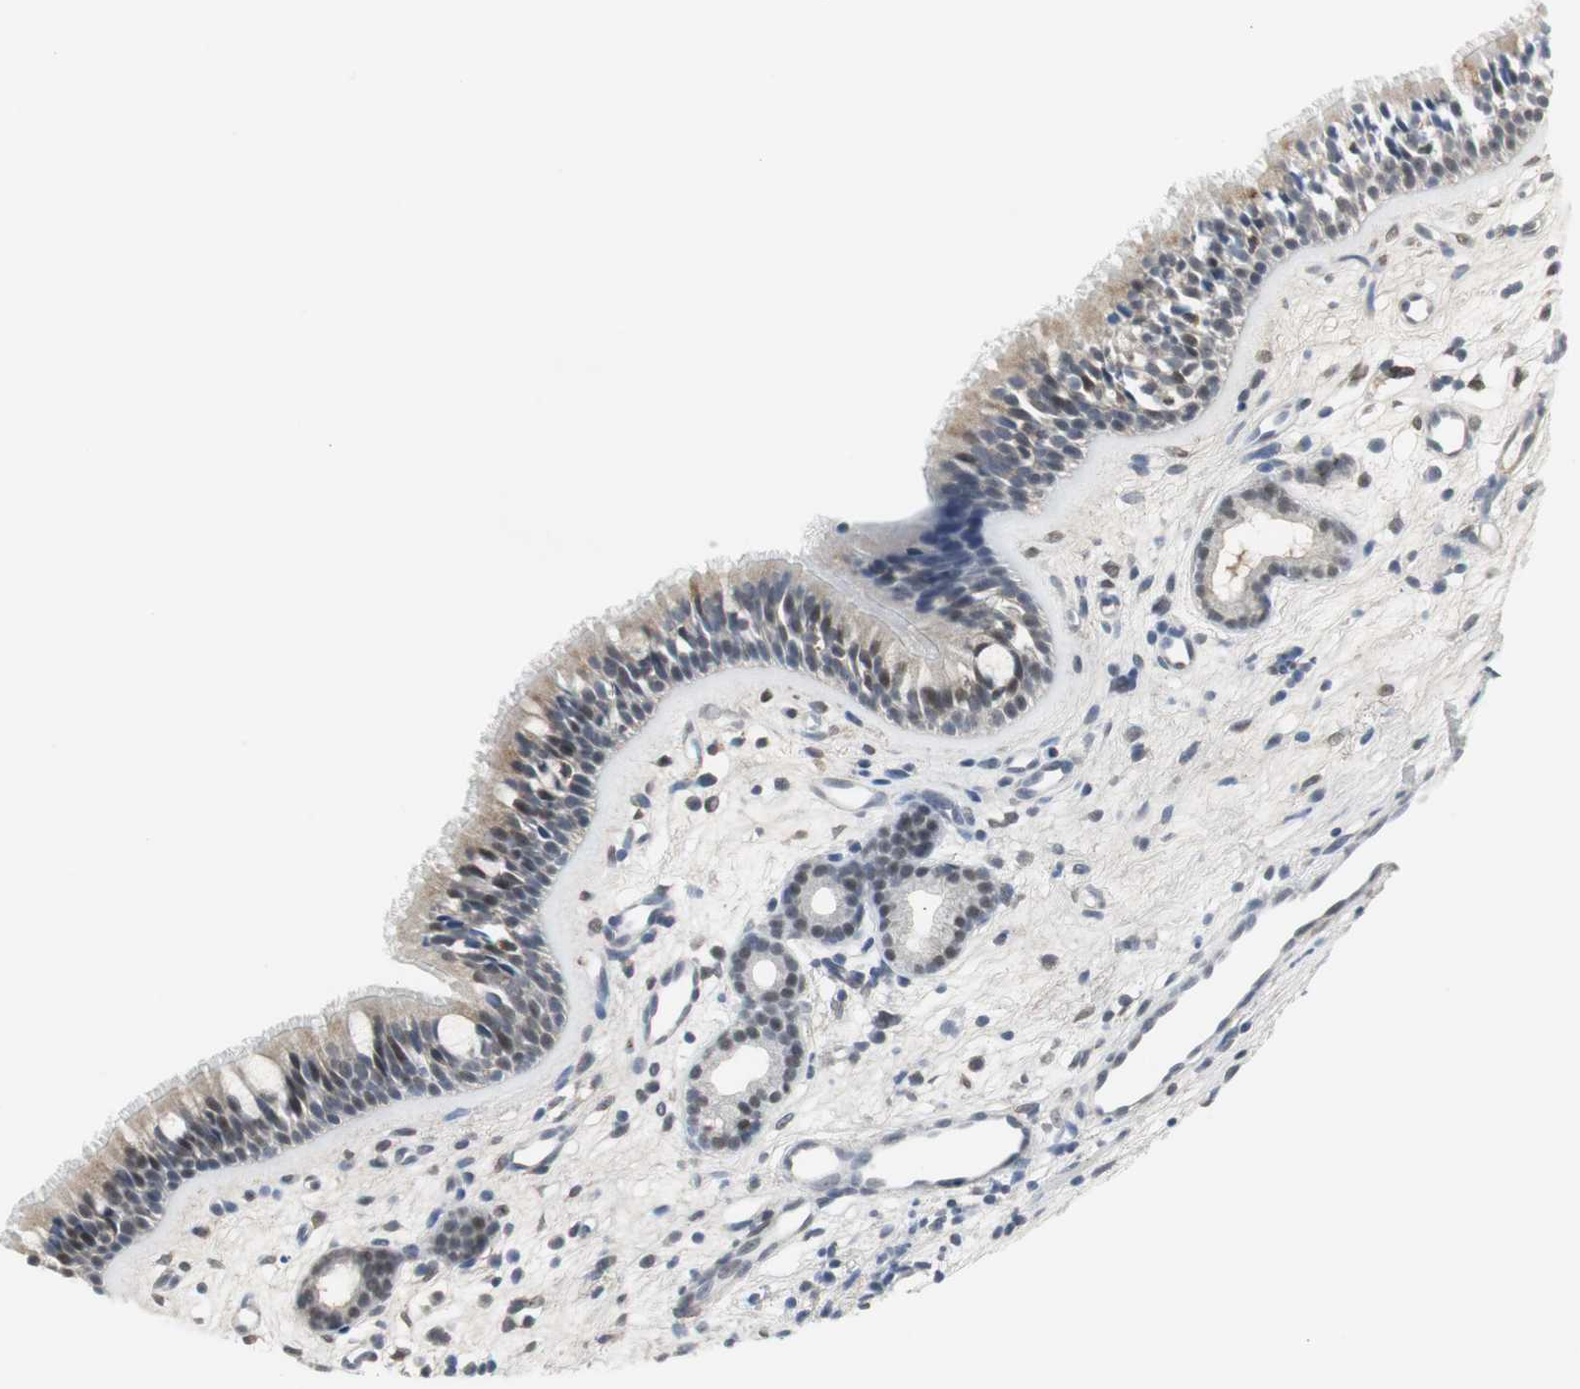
{"staining": {"intensity": "strong", "quantity": ">75%", "location": "cytoplasmic/membranous,nuclear"}, "tissue": "nasopharynx", "cell_type": "Respiratory epithelial cells", "image_type": "normal", "snomed": [{"axis": "morphology", "description": "Normal tissue, NOS"}, {"axis": "morphology", "description": "Inflammation, NOS"}, {"axis": "morphology", "description": "Malignant melanoma, Metastatic site"}, {"axis": "topography", "description": "Nasopharynx"}], "caption": "Immunohistochemistry photomicrograph of unremarkable nasopharynx: nasopharynx stained using immunohistochemistry (IHC) demonstrates high levels of strong protein expression localized specifically in the cytoplasmic/membranous,nuclear of respiratory epithelial cells, appearing as a cytoplasmic/membranous,nuclear brown color.", "gene": "PLIN3", "patient": {"sex": "female", "age": 55}}